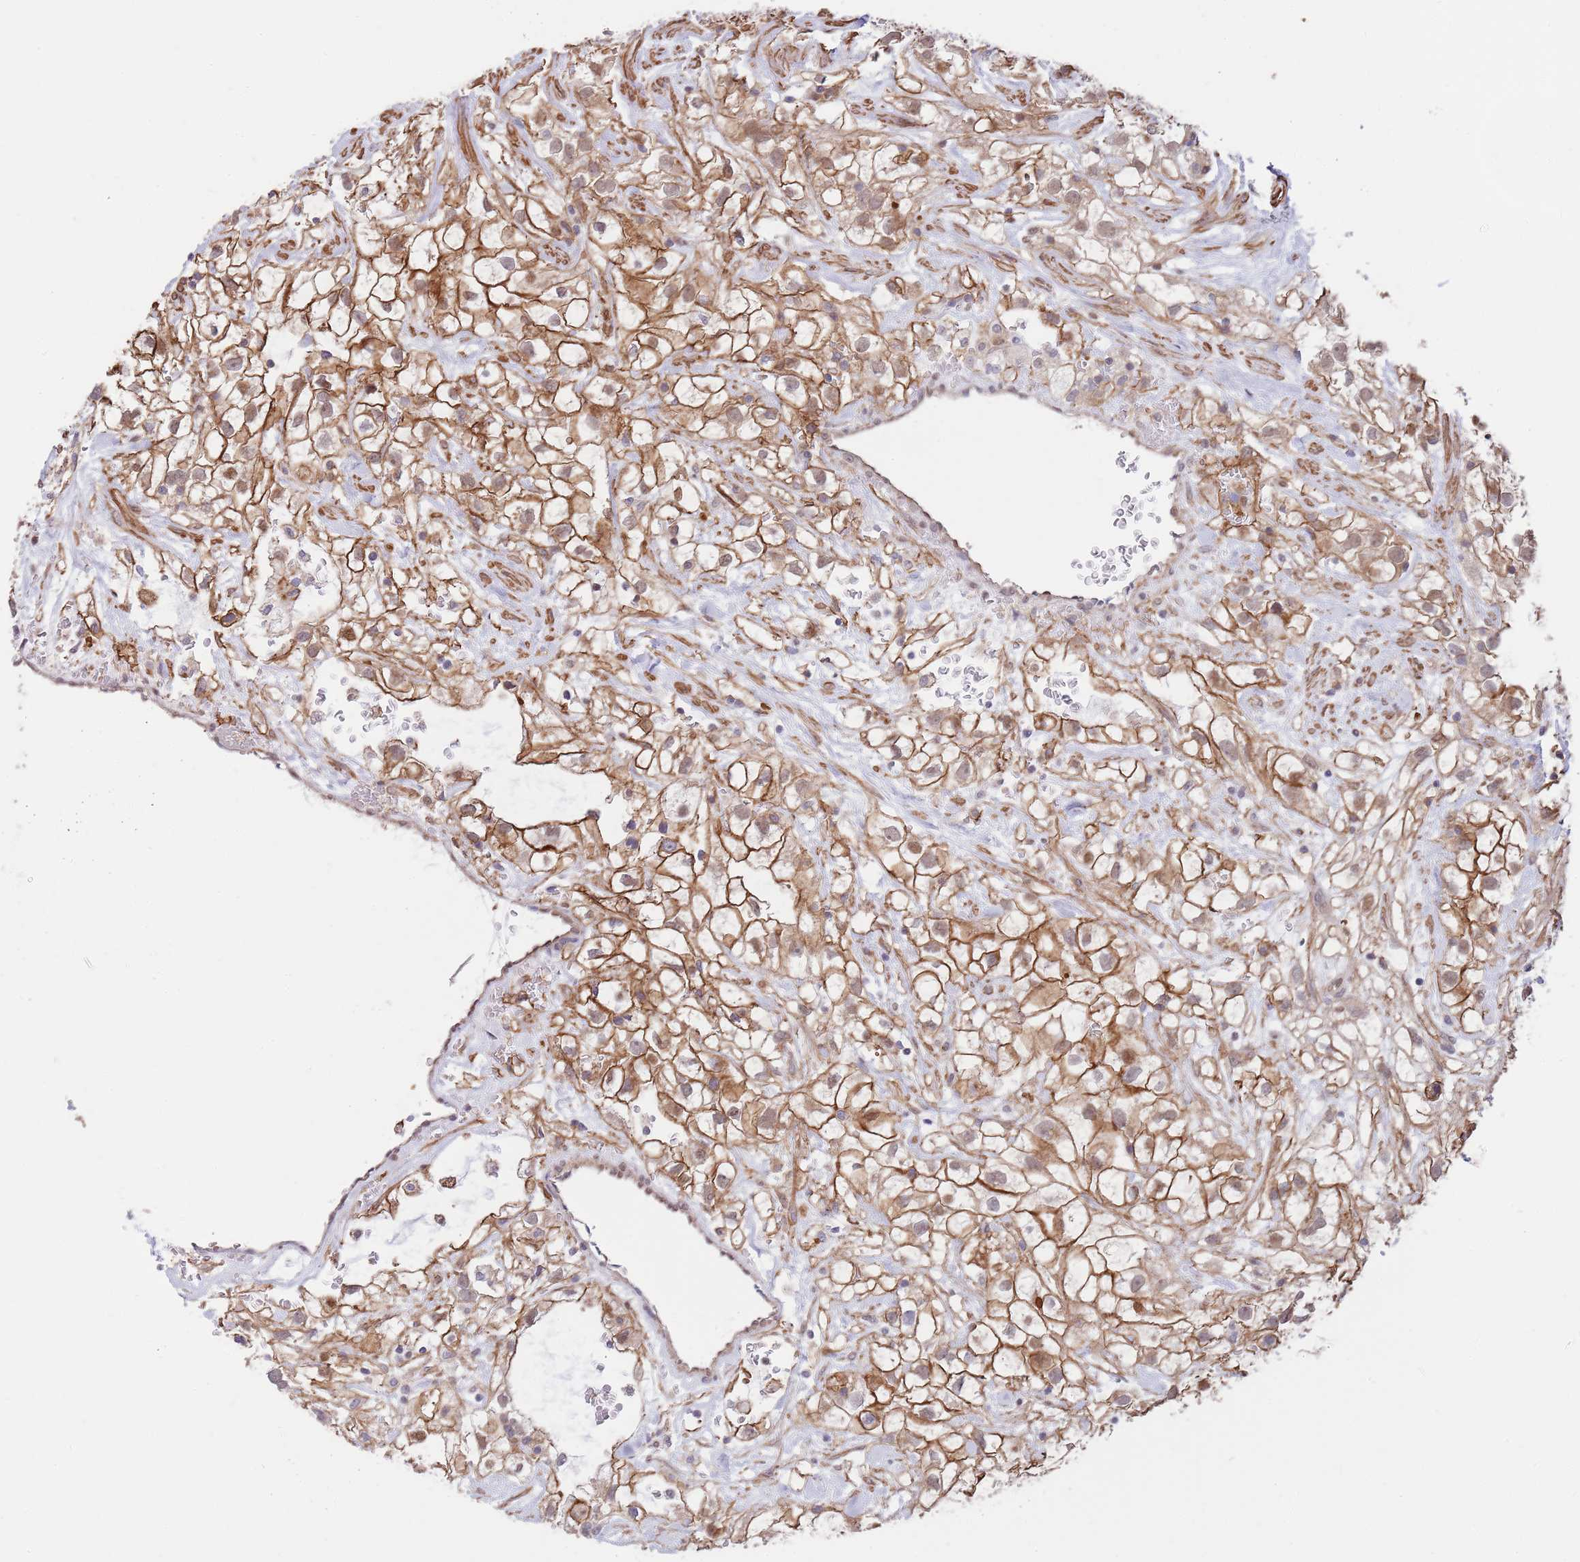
{"staining": {"intensity": "moderate", "quantity": ">75%", "location": "cytoplasmic/membranous"}, "tissue": "renal cancer", "cell_type": "Tumor cells", "image_type": "cancer", "snomed": [{"axis": "morphology", "description": "Adenocarcinoma, NOS"}, {"axis": "topography", "description": "Kidney"}], "caption": "This is an image of immunohistochemistry (IHC) staining of renal cancer (adenocarcinoma), which shows moderate expression in the cytoplasmic/membranous of tumor cells.", "gene": "BPNT1", "patient": {"sex": "male", "age": 59}}